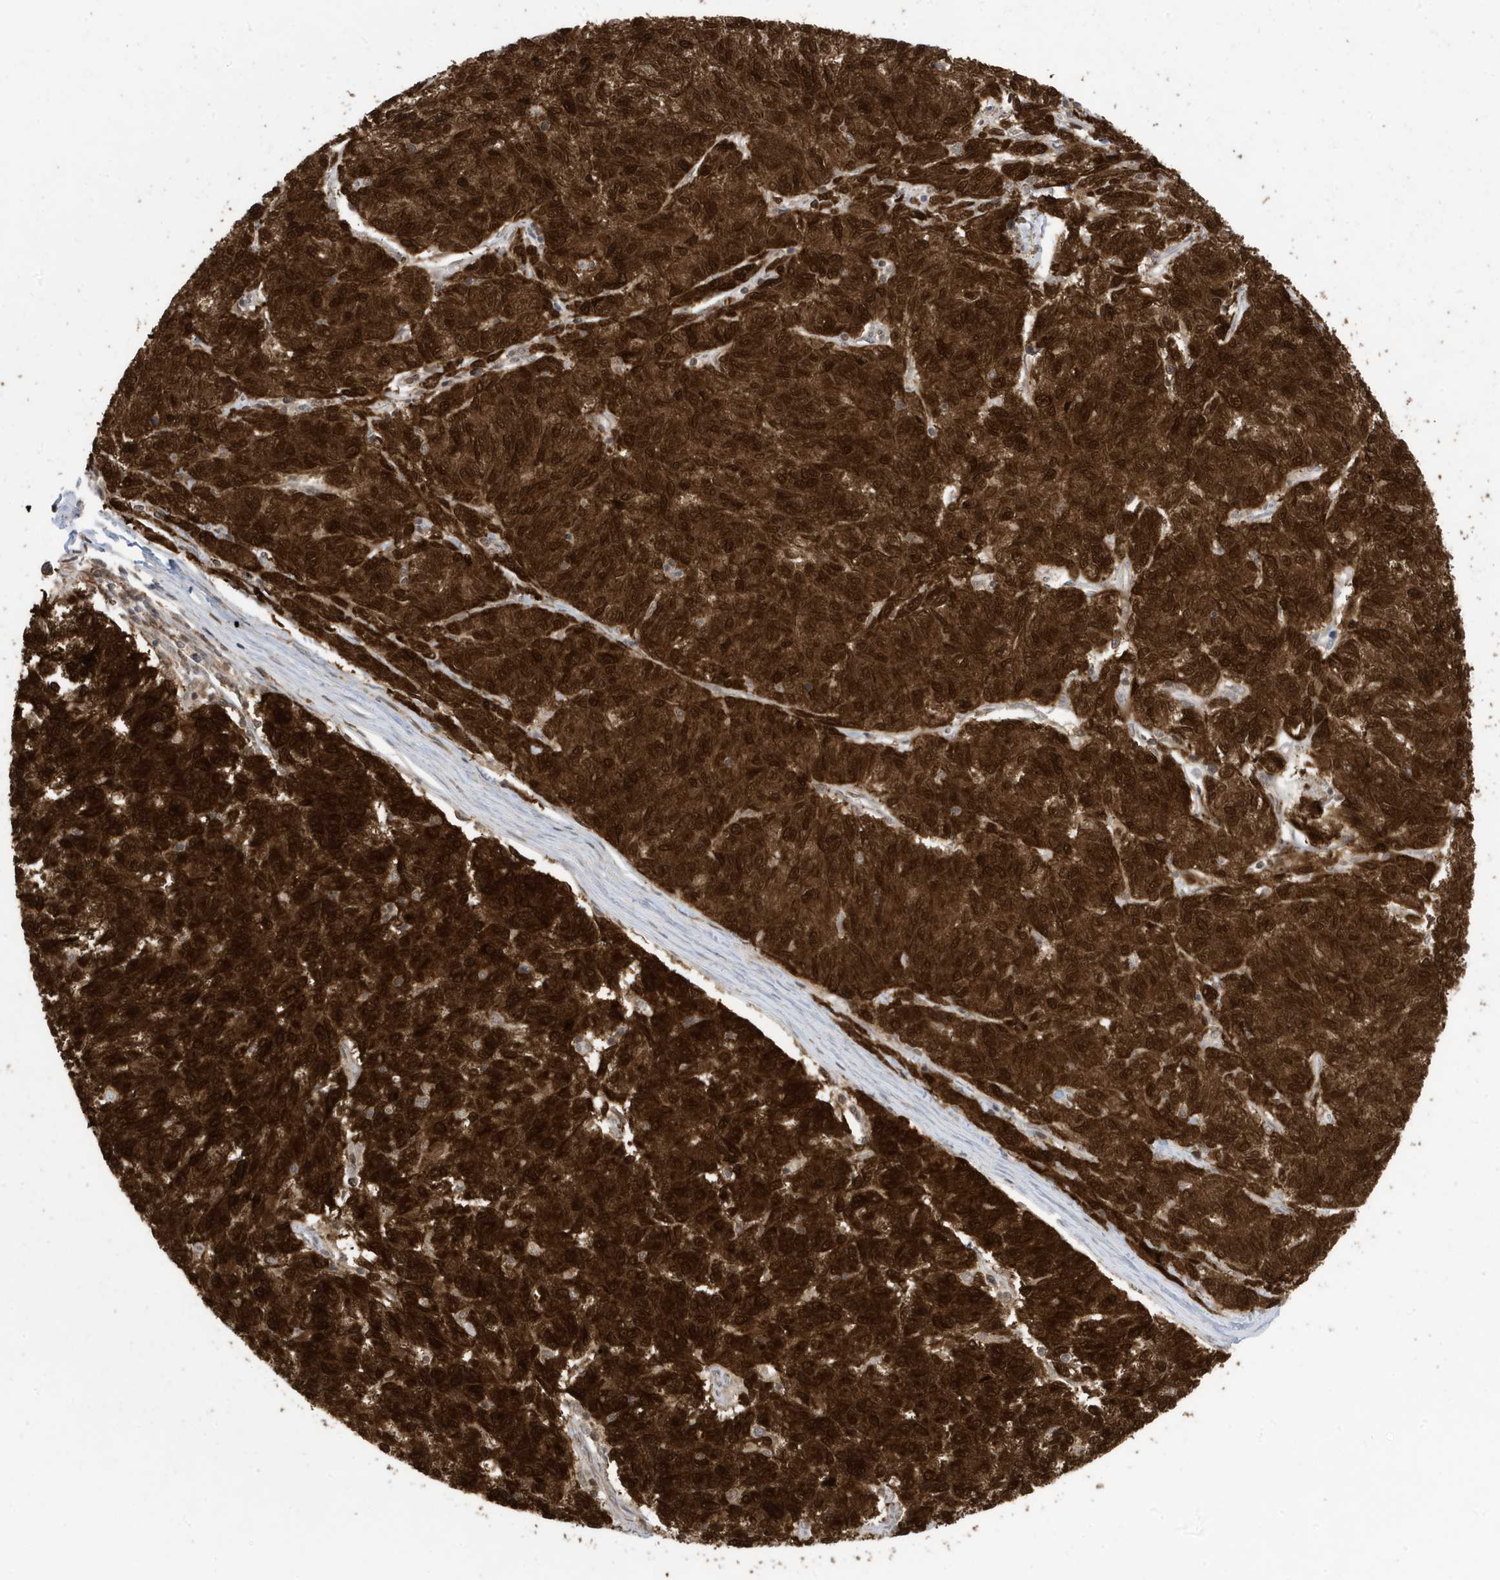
{"staining": {"intensity": "strong", "quantity": ">75%", "location": "cytoplasmic/membranous,nuclear"}, "tissue": "melanoma", "cell_type": "Tumor cells", "image_type": "cancer", "snomed": [{"axis": "morphology", "description": "Malignant melanoma, NOS"}, {"axis": "topography", "description": "Skin"}], "caption": "Malignant melanoma stained for a protein (brown) exhibits strong cytoplasmic/membranous and nuclear positive staining in about >75% of tumor cells.", "gene": "UBQLN1", "patient": {"sex": "female", "age": 72}}